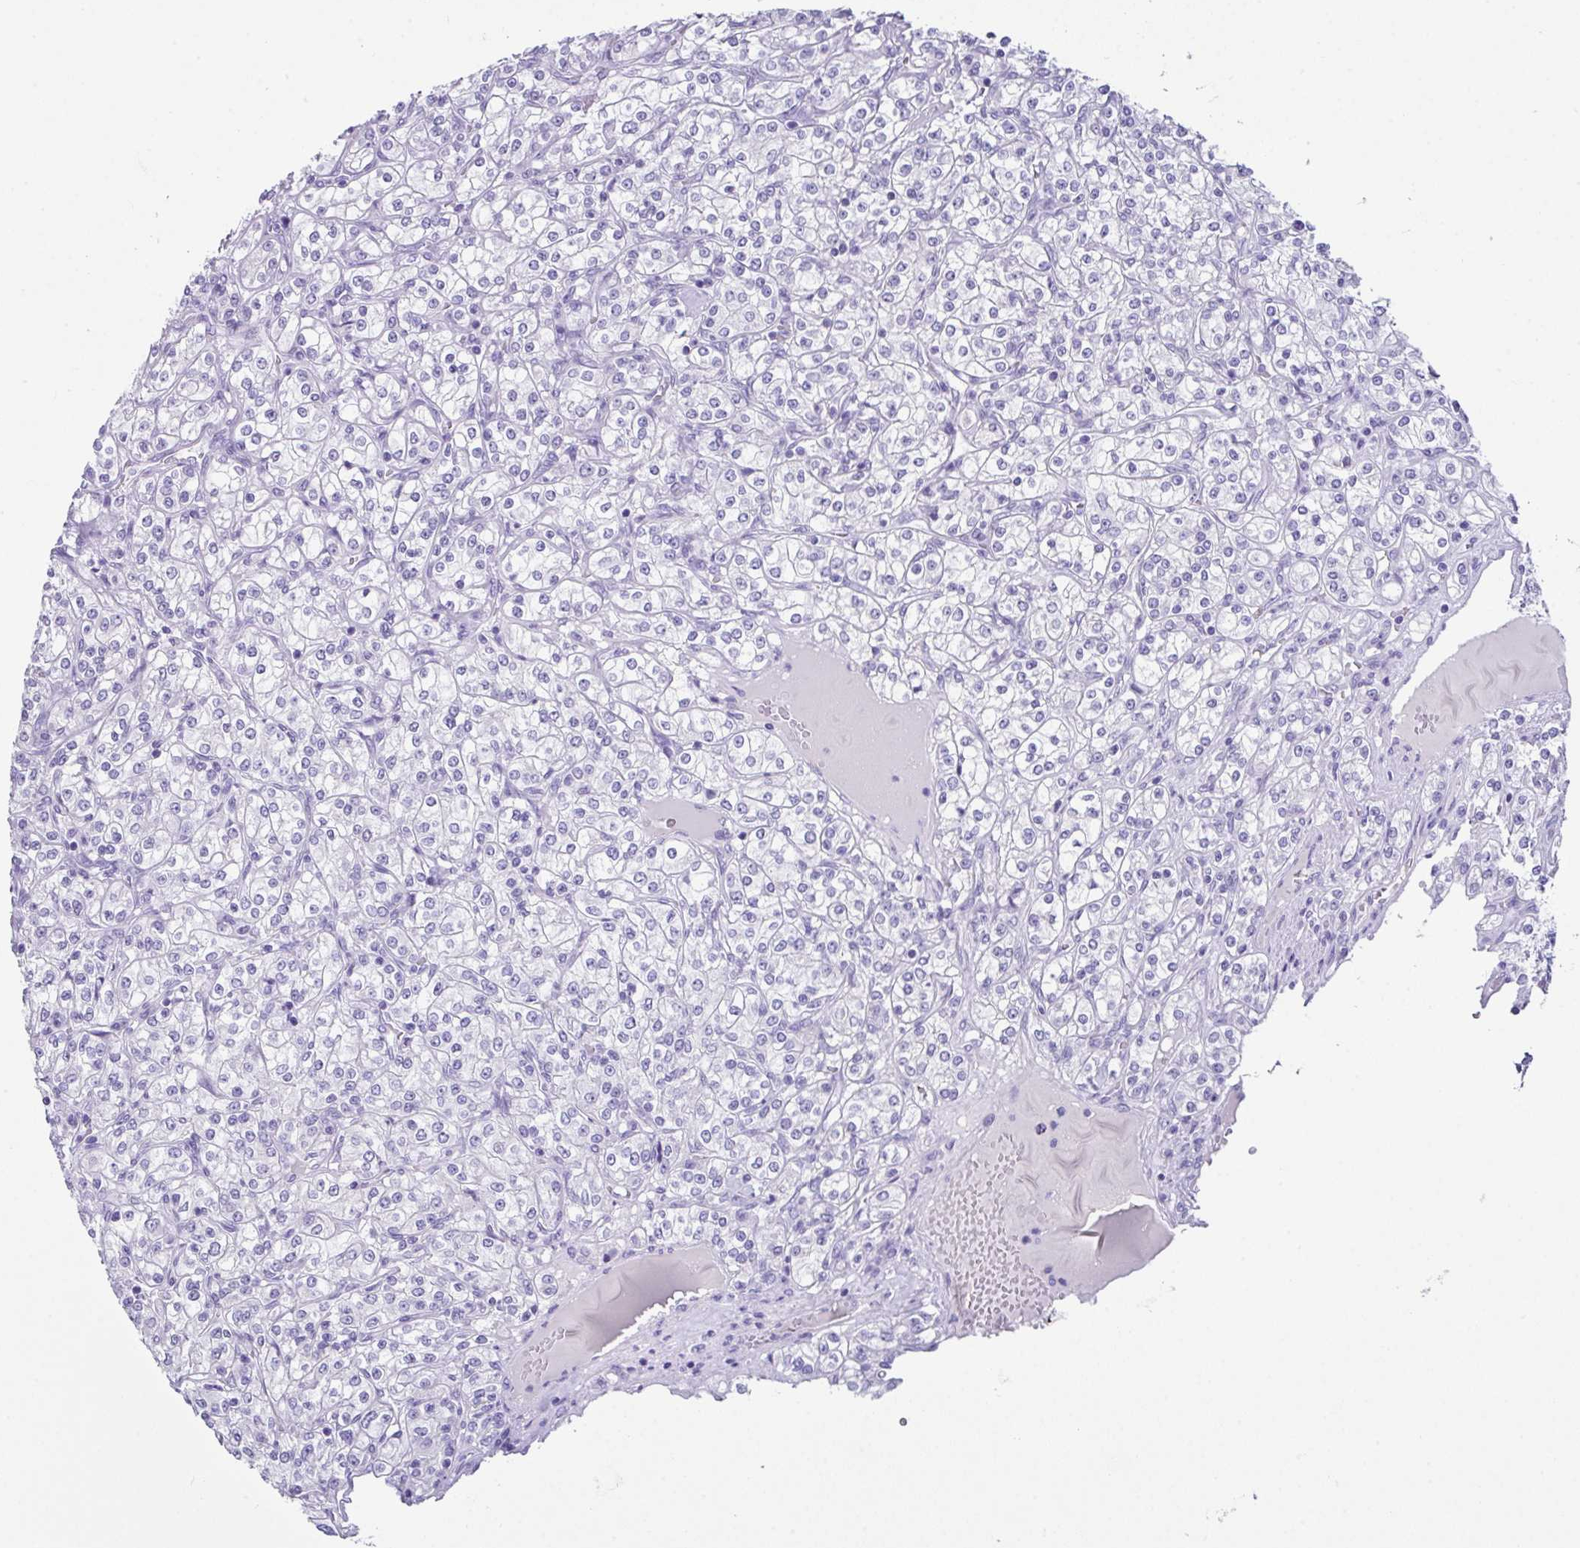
{"staining": {"intensity": "negative", "quantity": "none", "location": "none"}, "tissue": "renal cancer", "cell_type": "Tumor cells", "image_type": "cancer", "snomed": [{"axis": "morphology", "description": "Adenocarcinoma, NOS"}, {"axis": "topography", "description": "Kidney"}], "caption": "DAB immunohistochemical staining of renal cancer (adenocarcinoma) demonstrates no significant expression in tumor cells.", "gene": "LGALS4", "patient": {"sex": "male", "age": 77}}